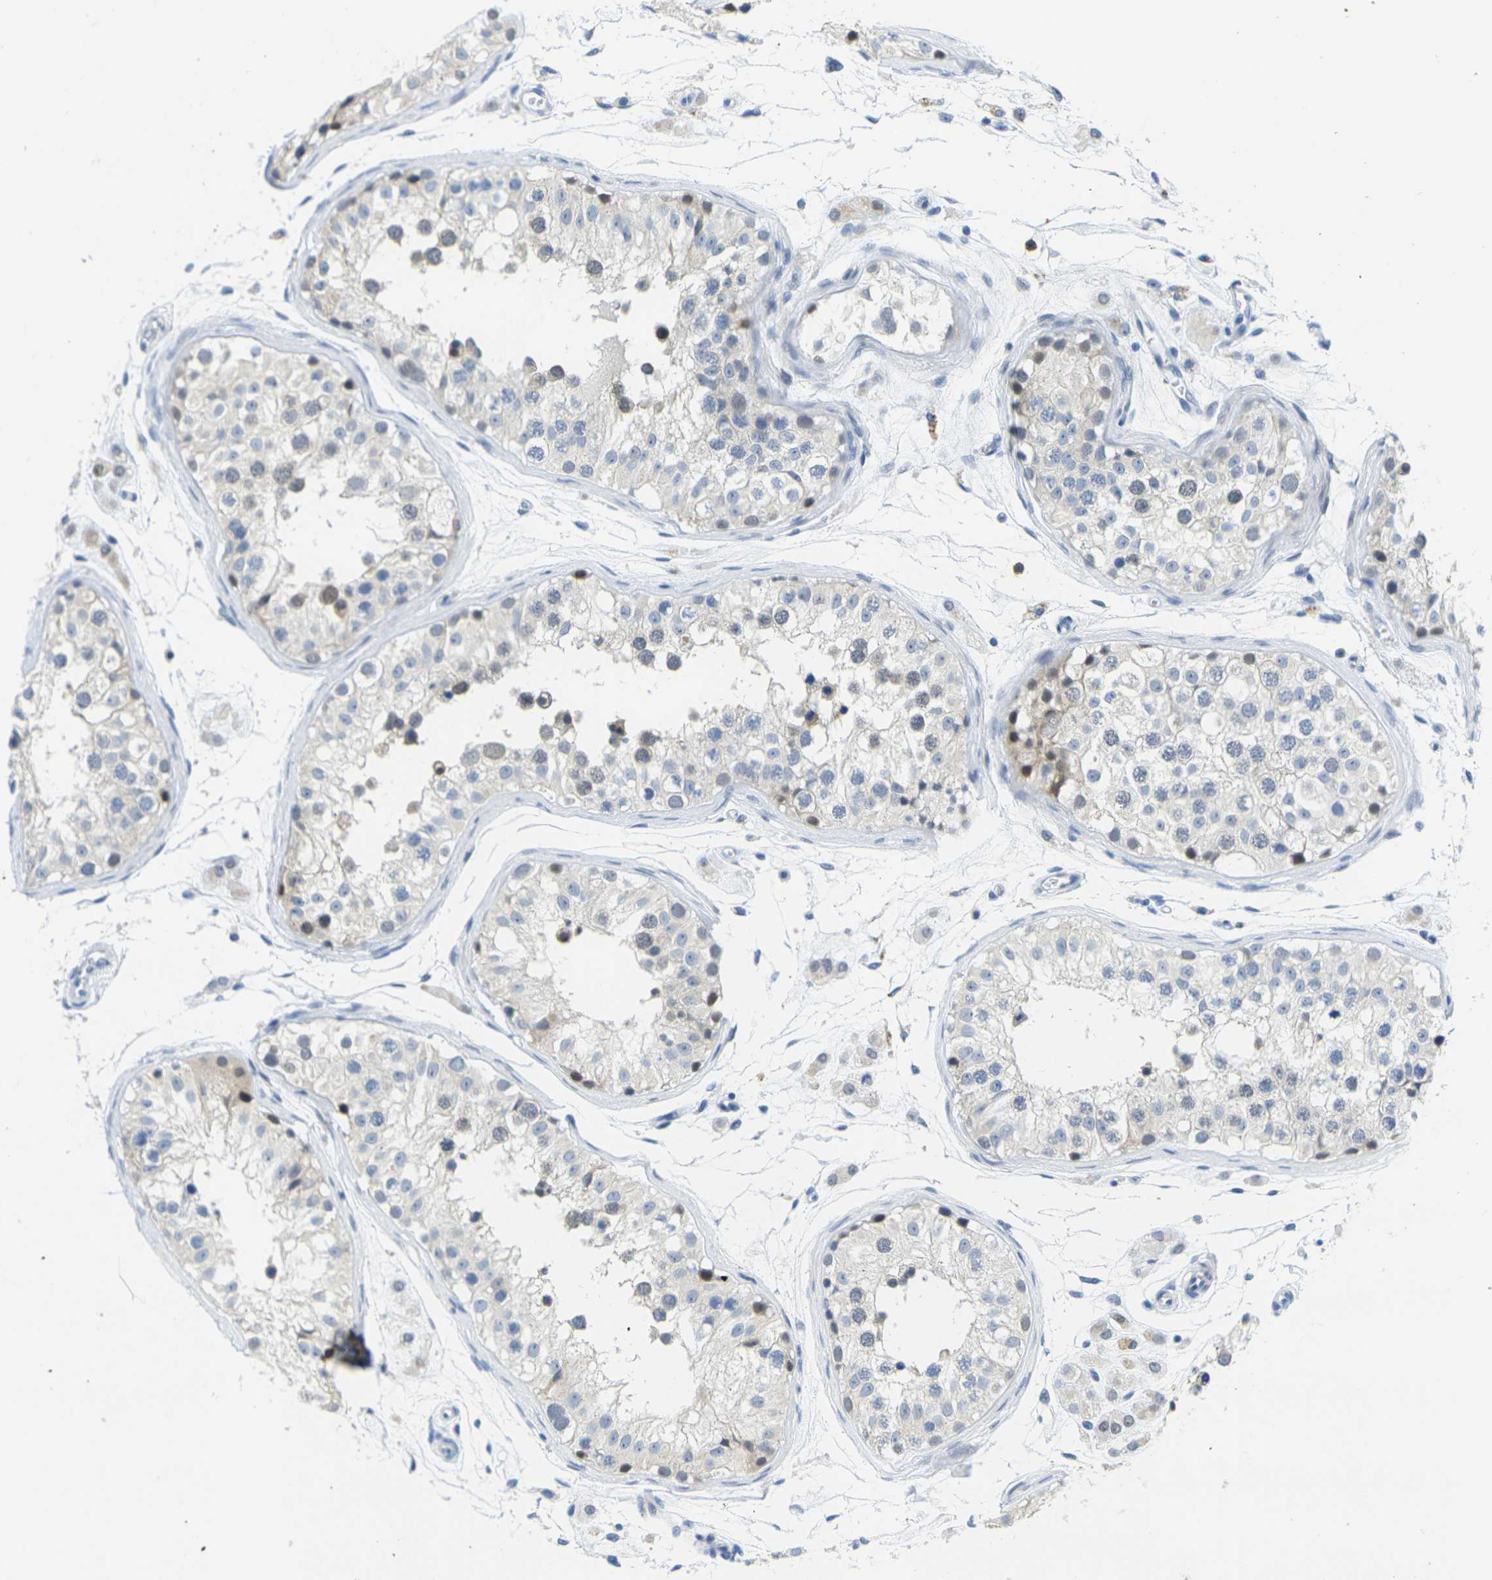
{"staining": {"intensity": "negative", "quantity": "none", "location": "none"}, "tissue": "testis", "cell_type": "Cells in seminiferous ducts", "image_type": "normal", "snomed": [{"axis": "morphology", "description": "Normal tissue, NOS"}, {"axis": "morphology", "description": "Adenocarcinoma, metastatic, NOS"}, {"axis": "topography", "description": "Testis"}], "caption": "DAB (3,3'-diaminobenzidine) immunohistochemical staining of normal human testis demonstrates no significant expression in cells in seminiferous ducts.", "gene": "CD3D", "patient": {"sex": "male", "age": 26}}